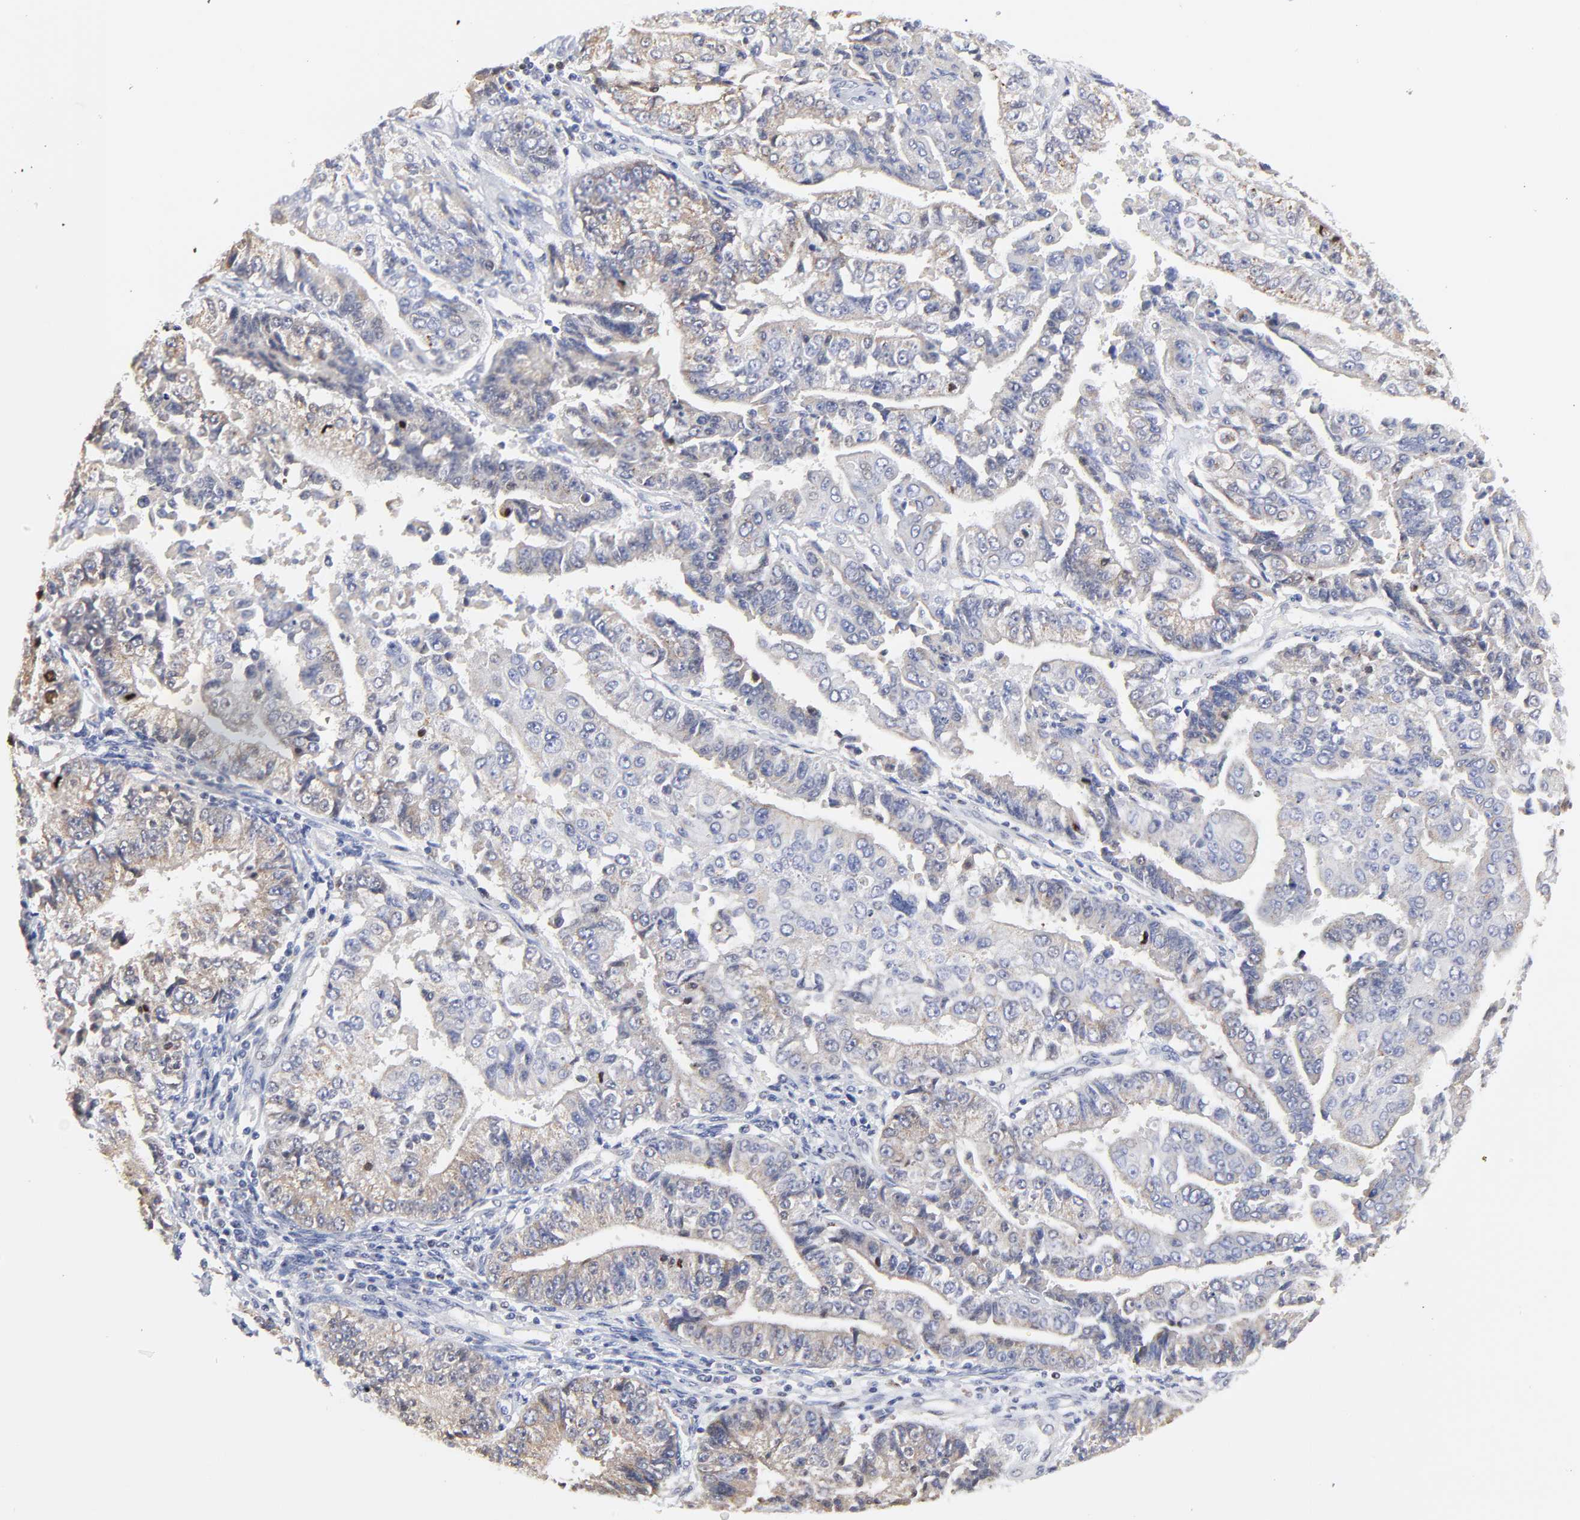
{"staining": {"intensity": "moderate", "quantity": "25%-75%", "location": "cytoplasmic/membranous"}, "tissue": "endometrial cancer", "cell_type": "Tumor cells", "image_type": "cancer", "snomed": [{"axis": "morphology", "description": "Adenocarcinoma, NOS"}, {"axis": "topography", "description": "Endometrium"}], "caption": "An immunohistochemistry histopathology image of tumor tissue is shown. Protein staining in brown labels moderate cytoplasmic/membranous positivity in endometrial cancer within tumor cells.", "gene": "NCAPH", "patient": {"sex": "female", "age": 75}}